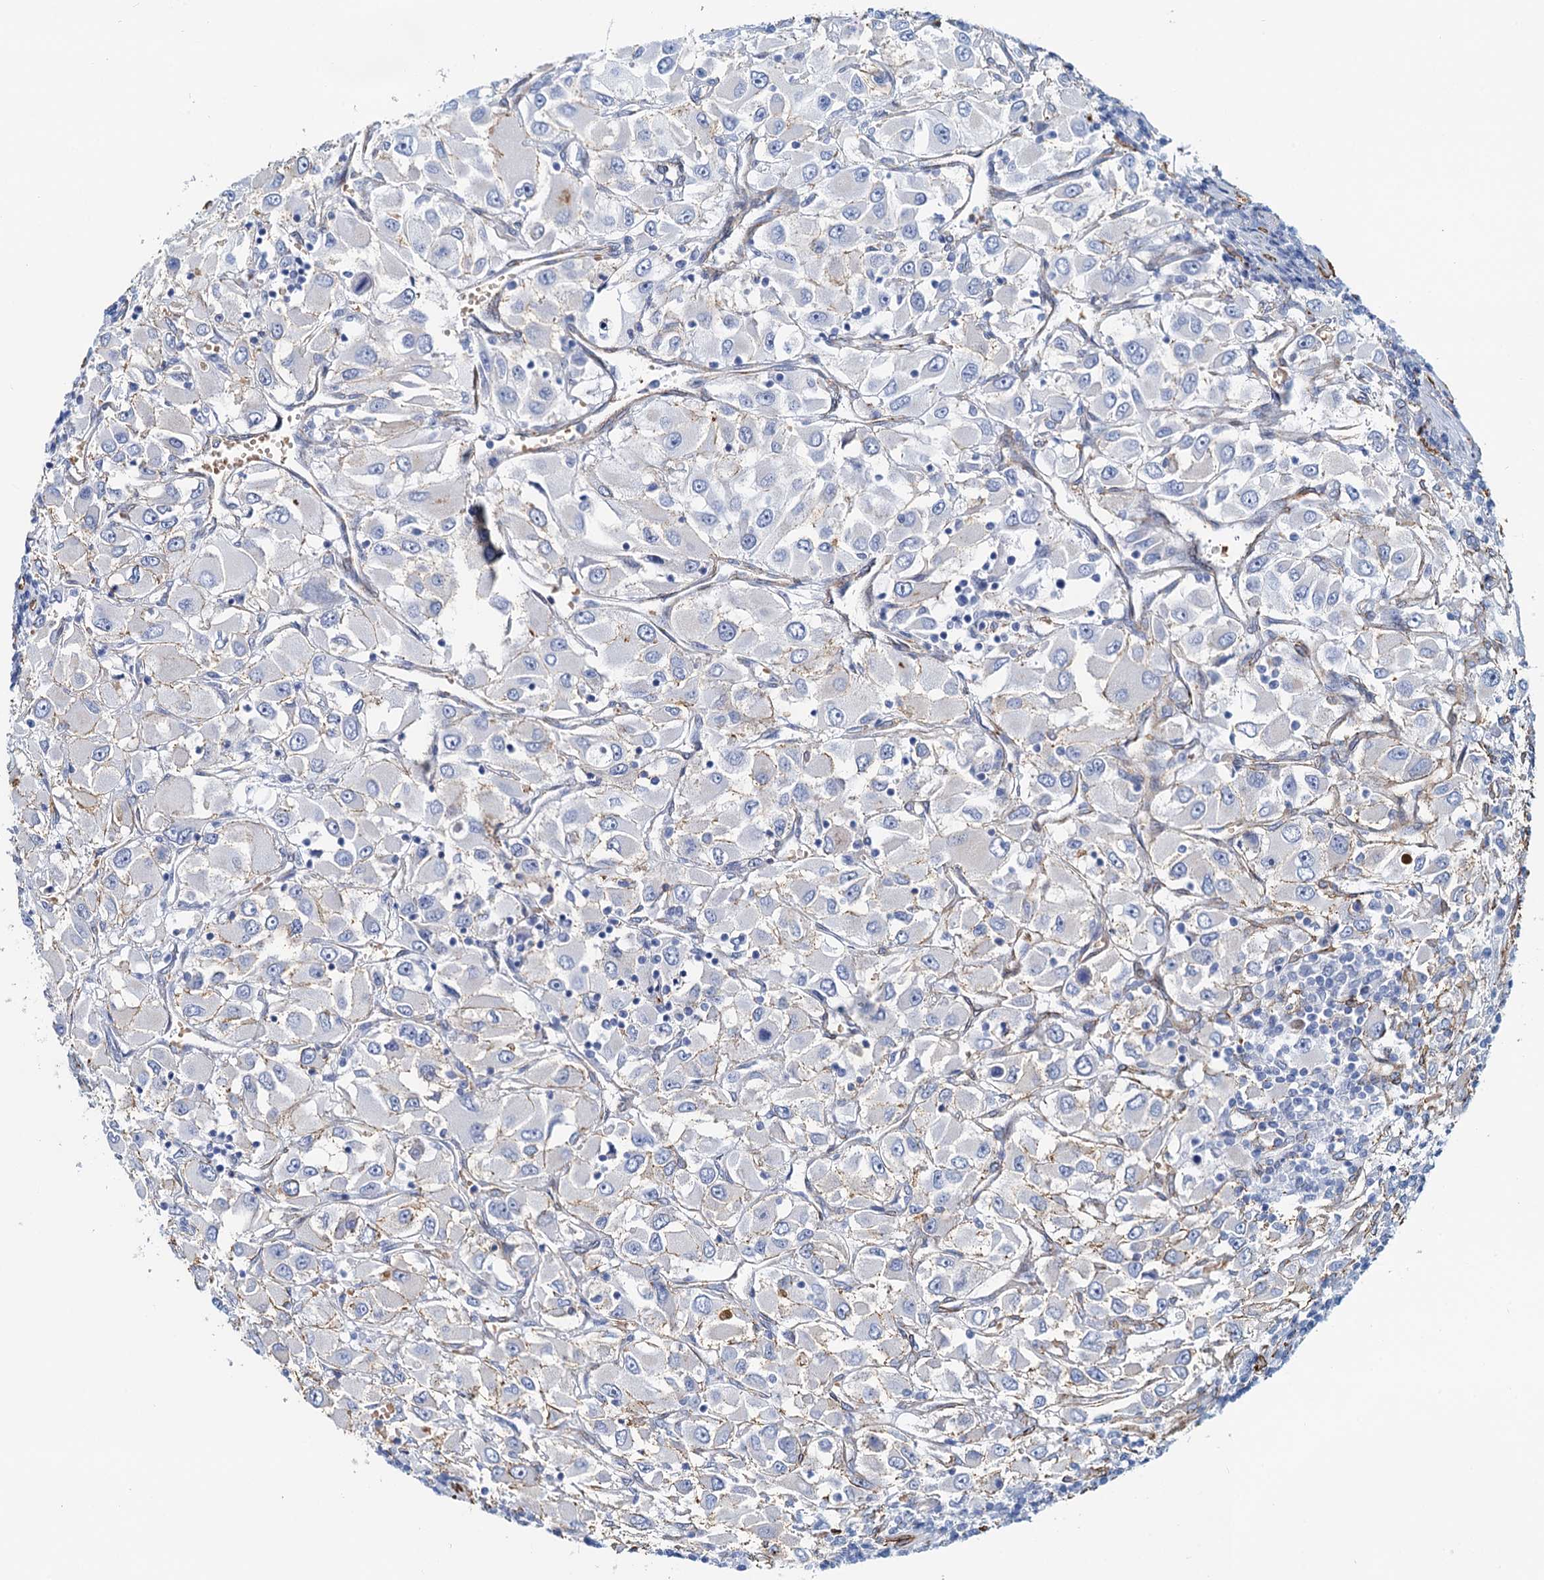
{"staining": {"intensity": "negative", "quantity": "none", "location": "none"}, "tissue": "renal cancer", "cell_type": "Tumor cells", "image_type": "cancer", "snomed": [{"axis": "morphology", "description": "Adenocarcinoma, NOS"}, {"axis": "topography", "description": "Kidney"}], "caption": "This histopathology image is of adenocarcinoma (renal) stained with immunohistochemistry to label a protein in brown with the nuclei are counter-stained blue. There is no staining in tumor cells. (Stains: DAB immunohistochemistry with hematoxylin counter stain, Microscopy: brightfield microscopy at high magnification).", "gene": "DGKG", "patient": {"sex": "female", "age": 52}}